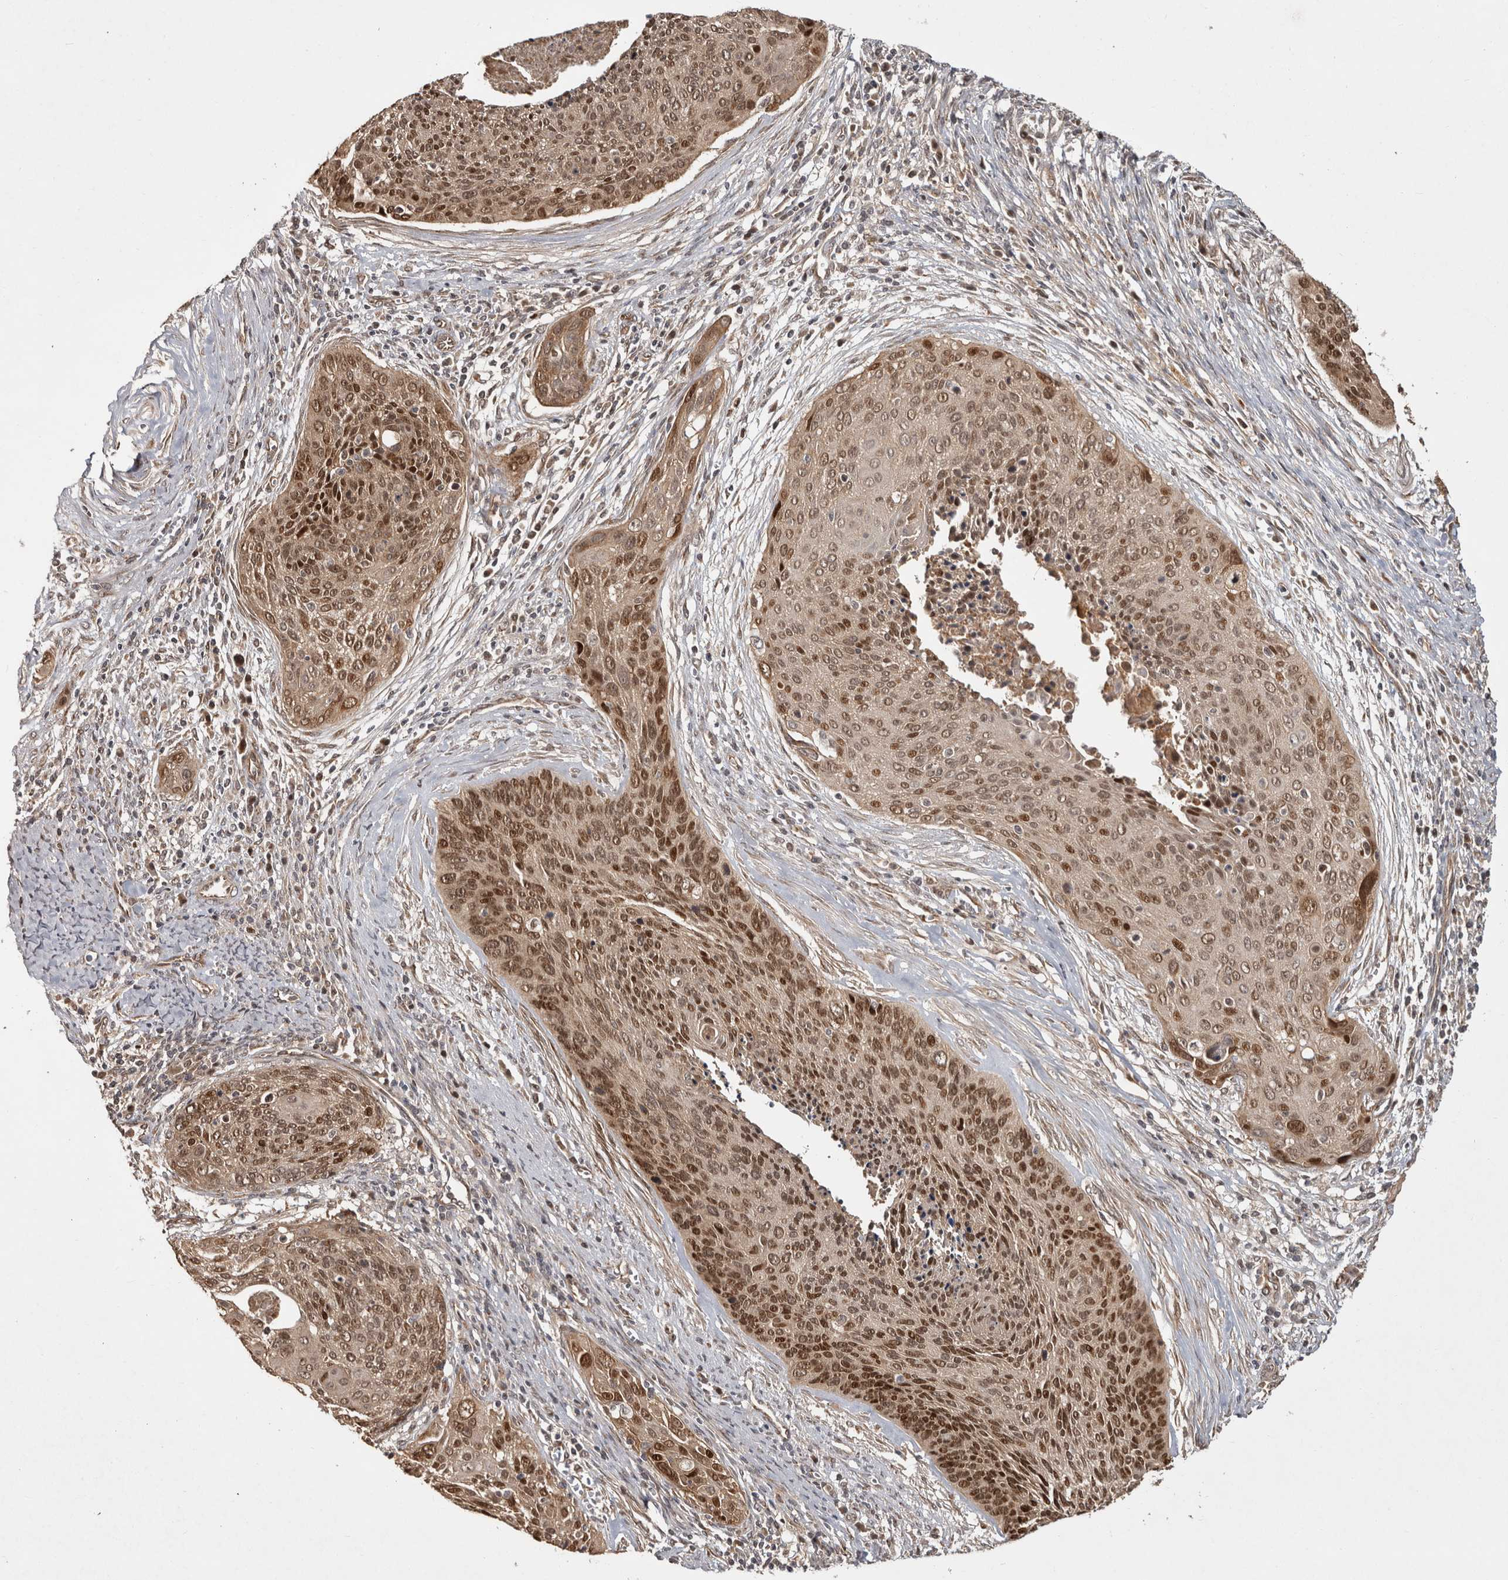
{"staining": {"intensity": "moderate", "quantity": ">75%", "location": "cytoplasmic/membranous,nuclear"}, "tissue": "cervical cancer", "cell_type": "Tumor cells", "image_type": "cancer", "snomed": [{"axis": "morphology", "description": "Squamous cell carcinoma, NOS"}, {"axis": "topography", "description": "Cervix"}], "caption": "This histopathology image exhibits cervical cancer stained with immunohistochemistry (IHC) to label a protein in brown. The cytoplasmic/membranous and nuclear of tumor cells show moderate positivity for the protein. Nuclei are counter-stained blue.", "gene": "CAMSAP2", "patient": {"sex": "female", "age": 55}}